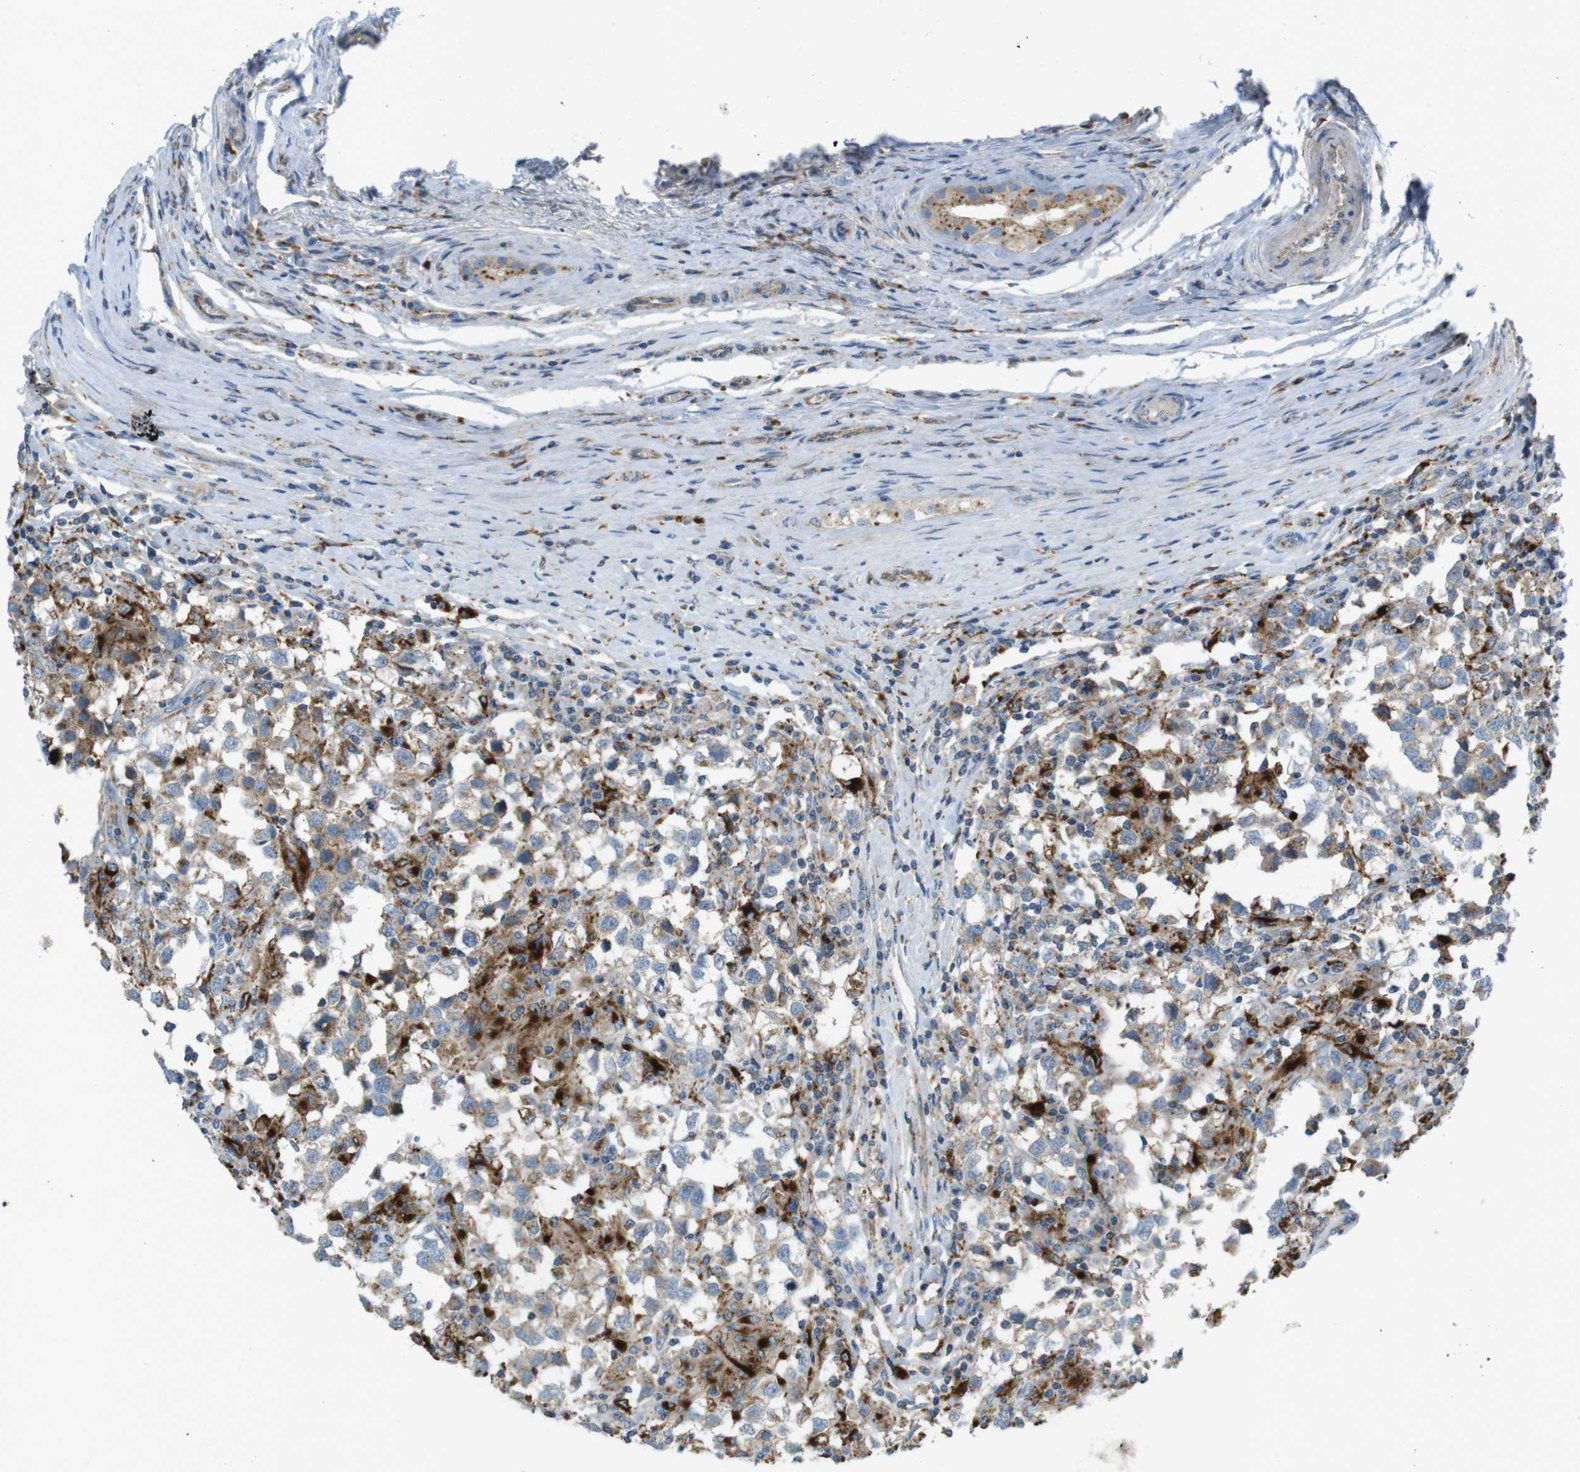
{"staining": {"intensity": "moderate", "quantity": "<25%", "location": "cytoplasmic/membranous"}, "tissue": "testis cancer", "cell_type": "Tumor cells", "image_type": "cancer", "snomed": [{"axis": "morphology", "description": "Carcinoma, Embryonal, NOS"}, {"axis": "topography", "description": "Testis"}], "caption": "Protein staining of testis cancer (embryonal carcinoma) tissue displays moderate cytoplasmic/membranous expression in approximately <25% of tumor cells.", "gene": "LAMP1", "patient": {"sex": "male", "age": 21}}